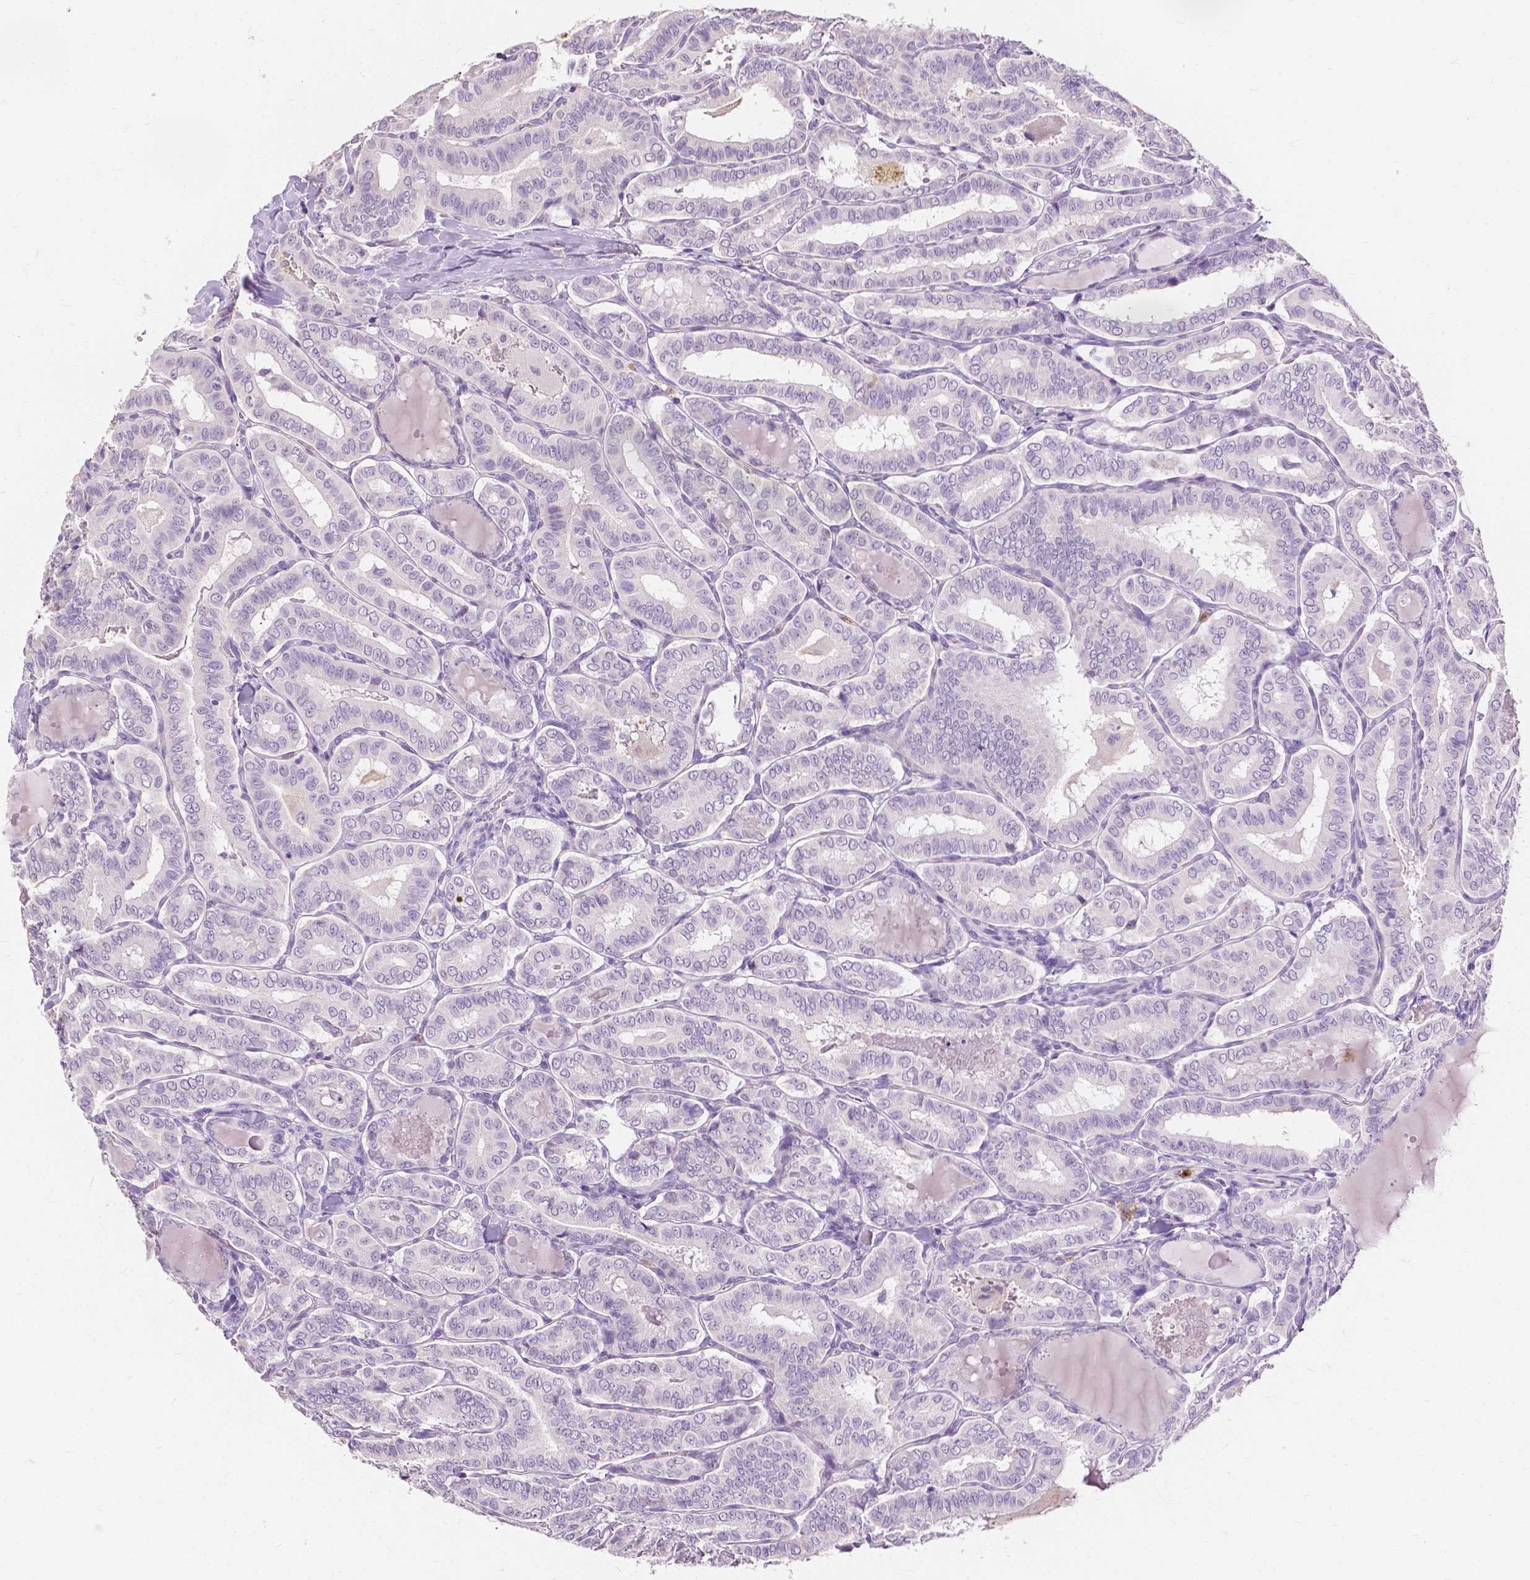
{"staining": {"intensity": "negative", "quantity": "none", "location": "none"}, "tissue": "thyroid cancer", "cell_type": "Tumor cells", "image_type": "cancer", "snomed": [{"axis": "morphology", "description": "Papillary adenocarcinoma, NOS"}, {"axis": "morphology", "description": "Papillary adenoma metastatic"}, {"axis": "topography", "description": "Thyroid gland"}], "caption": "An IHC image of thyroid cancer (papillary adenocarcinoma) is shown. There is no staining in tumor cells of thyroid cancer (papillary adenocarcinoma).", "gene": "CXCR2", "patient": {"sex": "female", "age": 50}}